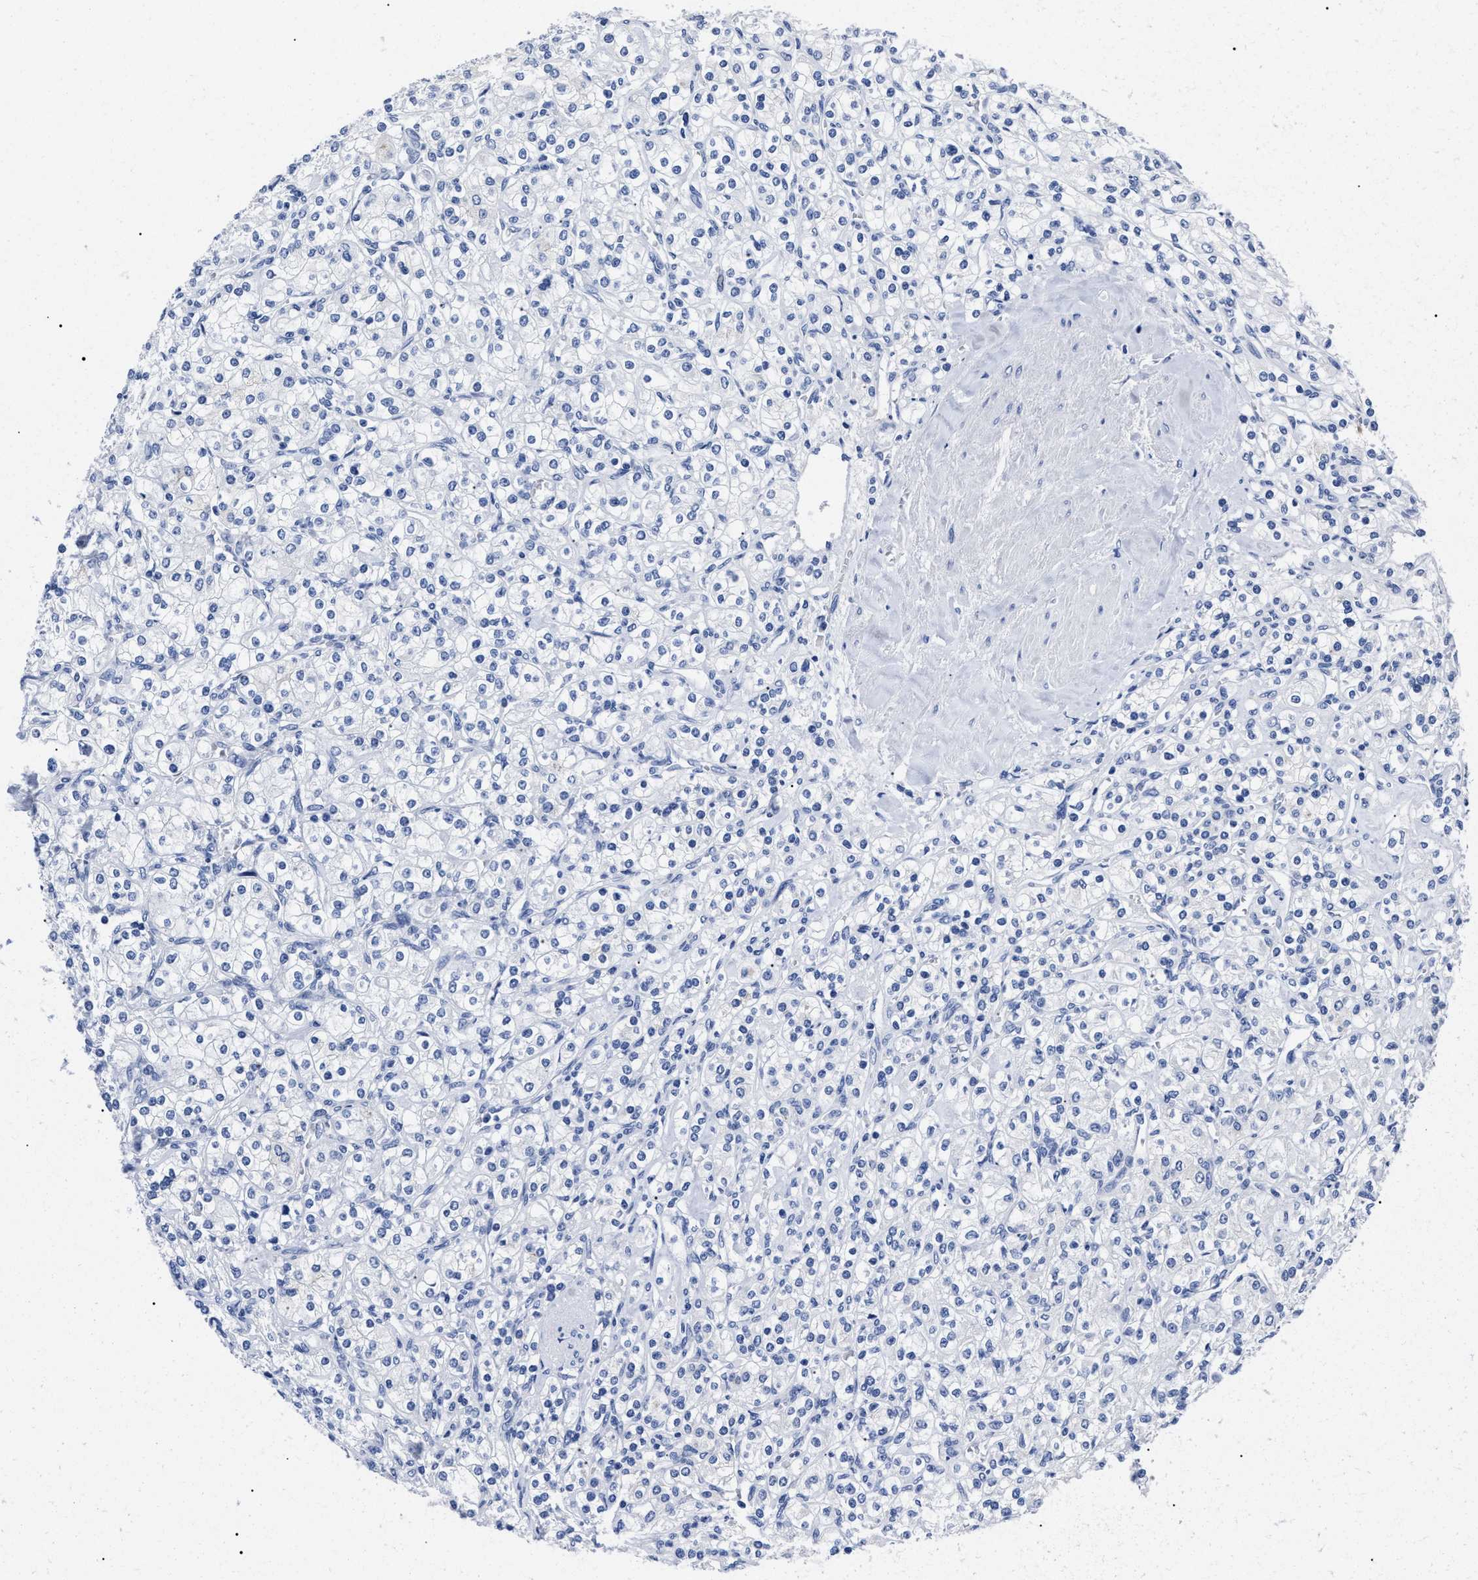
{"staining": {"intensity": "negative", "quantity": "none", "location": "none"}, "tissue": "renal cancer", "cell_type": "Tumor cells", "image_type": "cancer", "snomed": [{"axis": "morphology", "description": "Adenocarcinoma, NOS"}, {"axis": "topography", "description": "Kidney"}], "caption": "The photomicrograph exhibits no significant expression in tumor cells of renal cancer (adenocarcinoma).", "gene": "ALPG", "patient": {"sex": "male", "age": 77}}